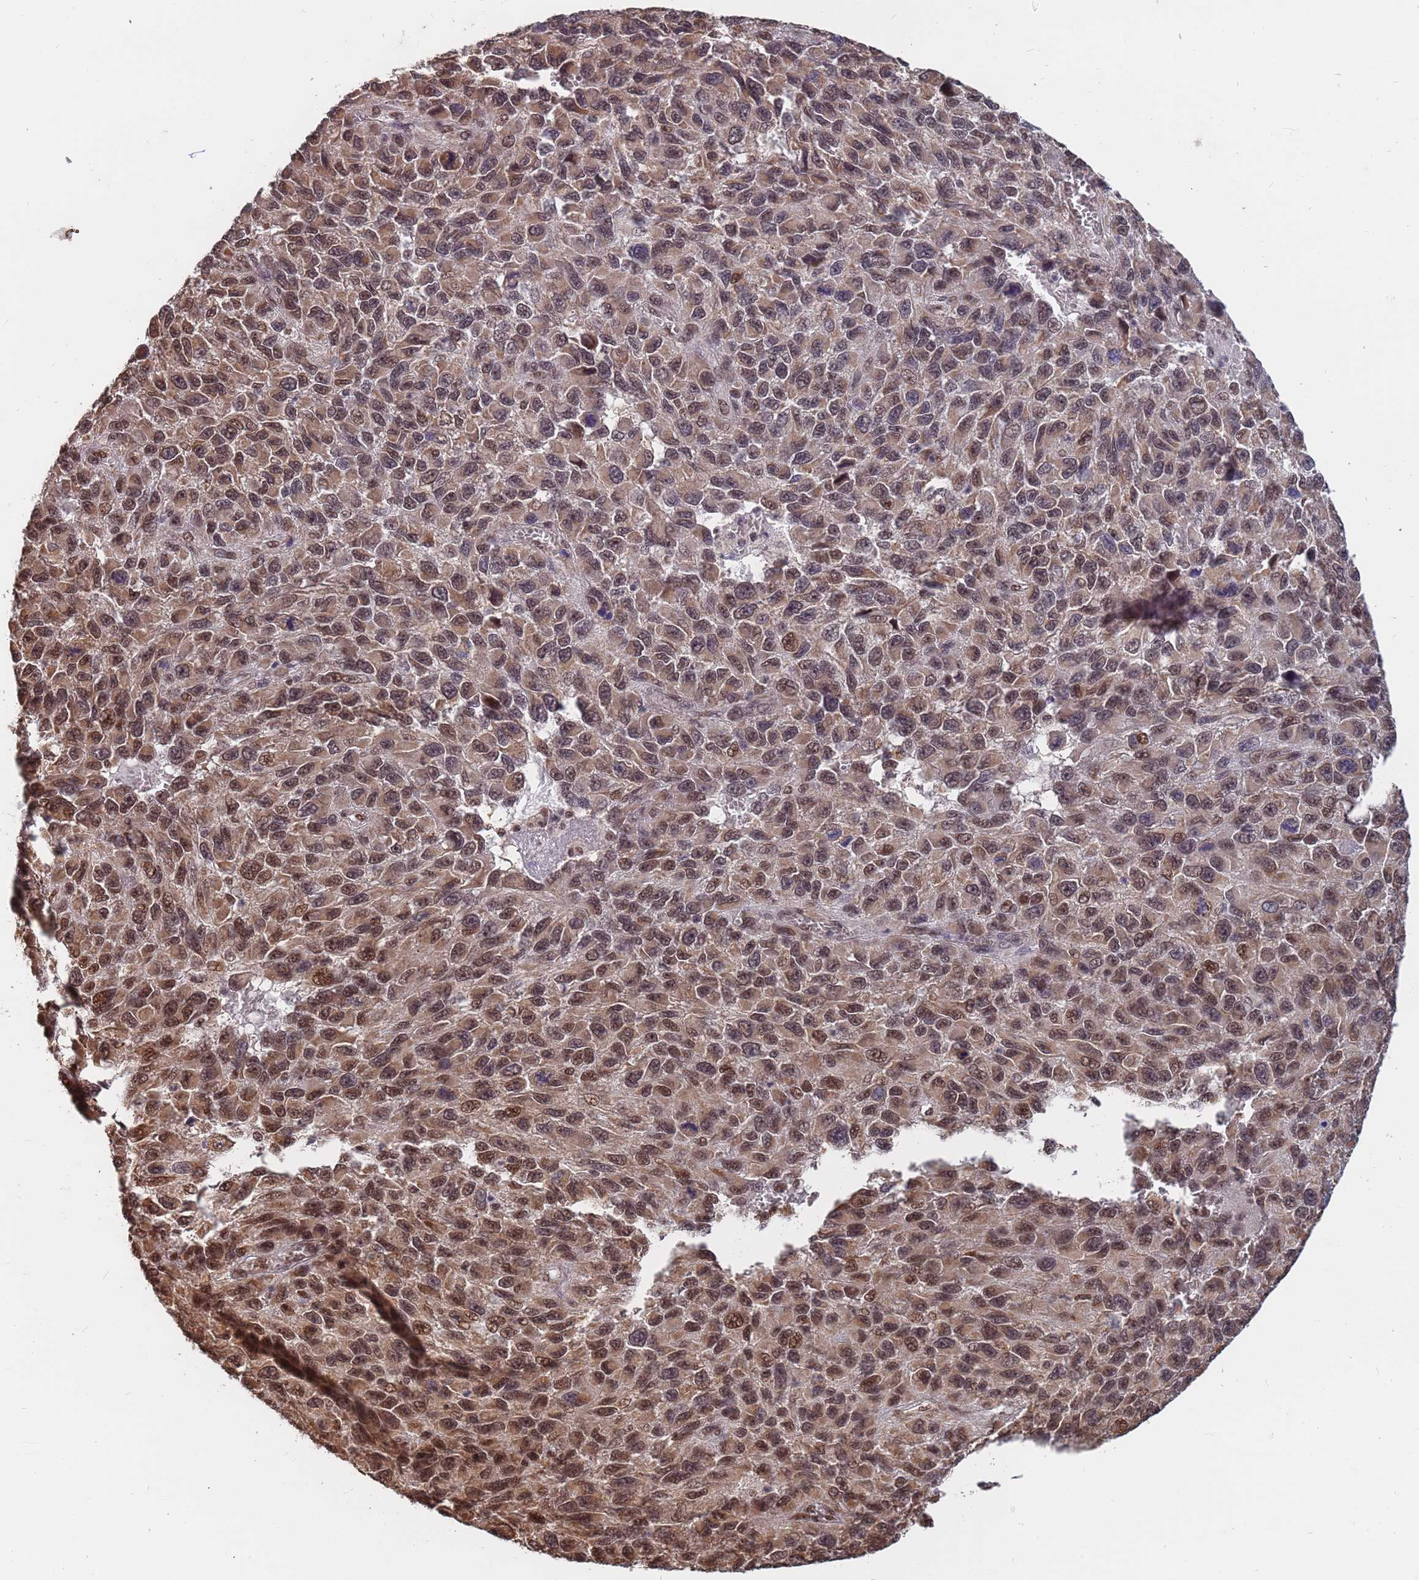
{"staining": {"intensity": "moderate", "quantity": ">75%", "location": "cytoplasmic/membranous,nuclear"}, "tissue": "melanoma", "cell_type": "Tumor cells", "image_type": "cancer", "snomed": [{"axis": "morphology", "description": "Normal tissue, NOS"}, {"axis": "morphology", "description": "Malignant melanoma, NOS"}, {"axis": "topography", "description": "Skin"}], "caption": "Melanoma was stained to show a protein in brown. There is medium levels of moderate cytoplasmic/membranous and nuclear positivity in about >75% of tumor cells.", "gene": "DENND2B", "patient": {"sex": "female", "age": 96}}